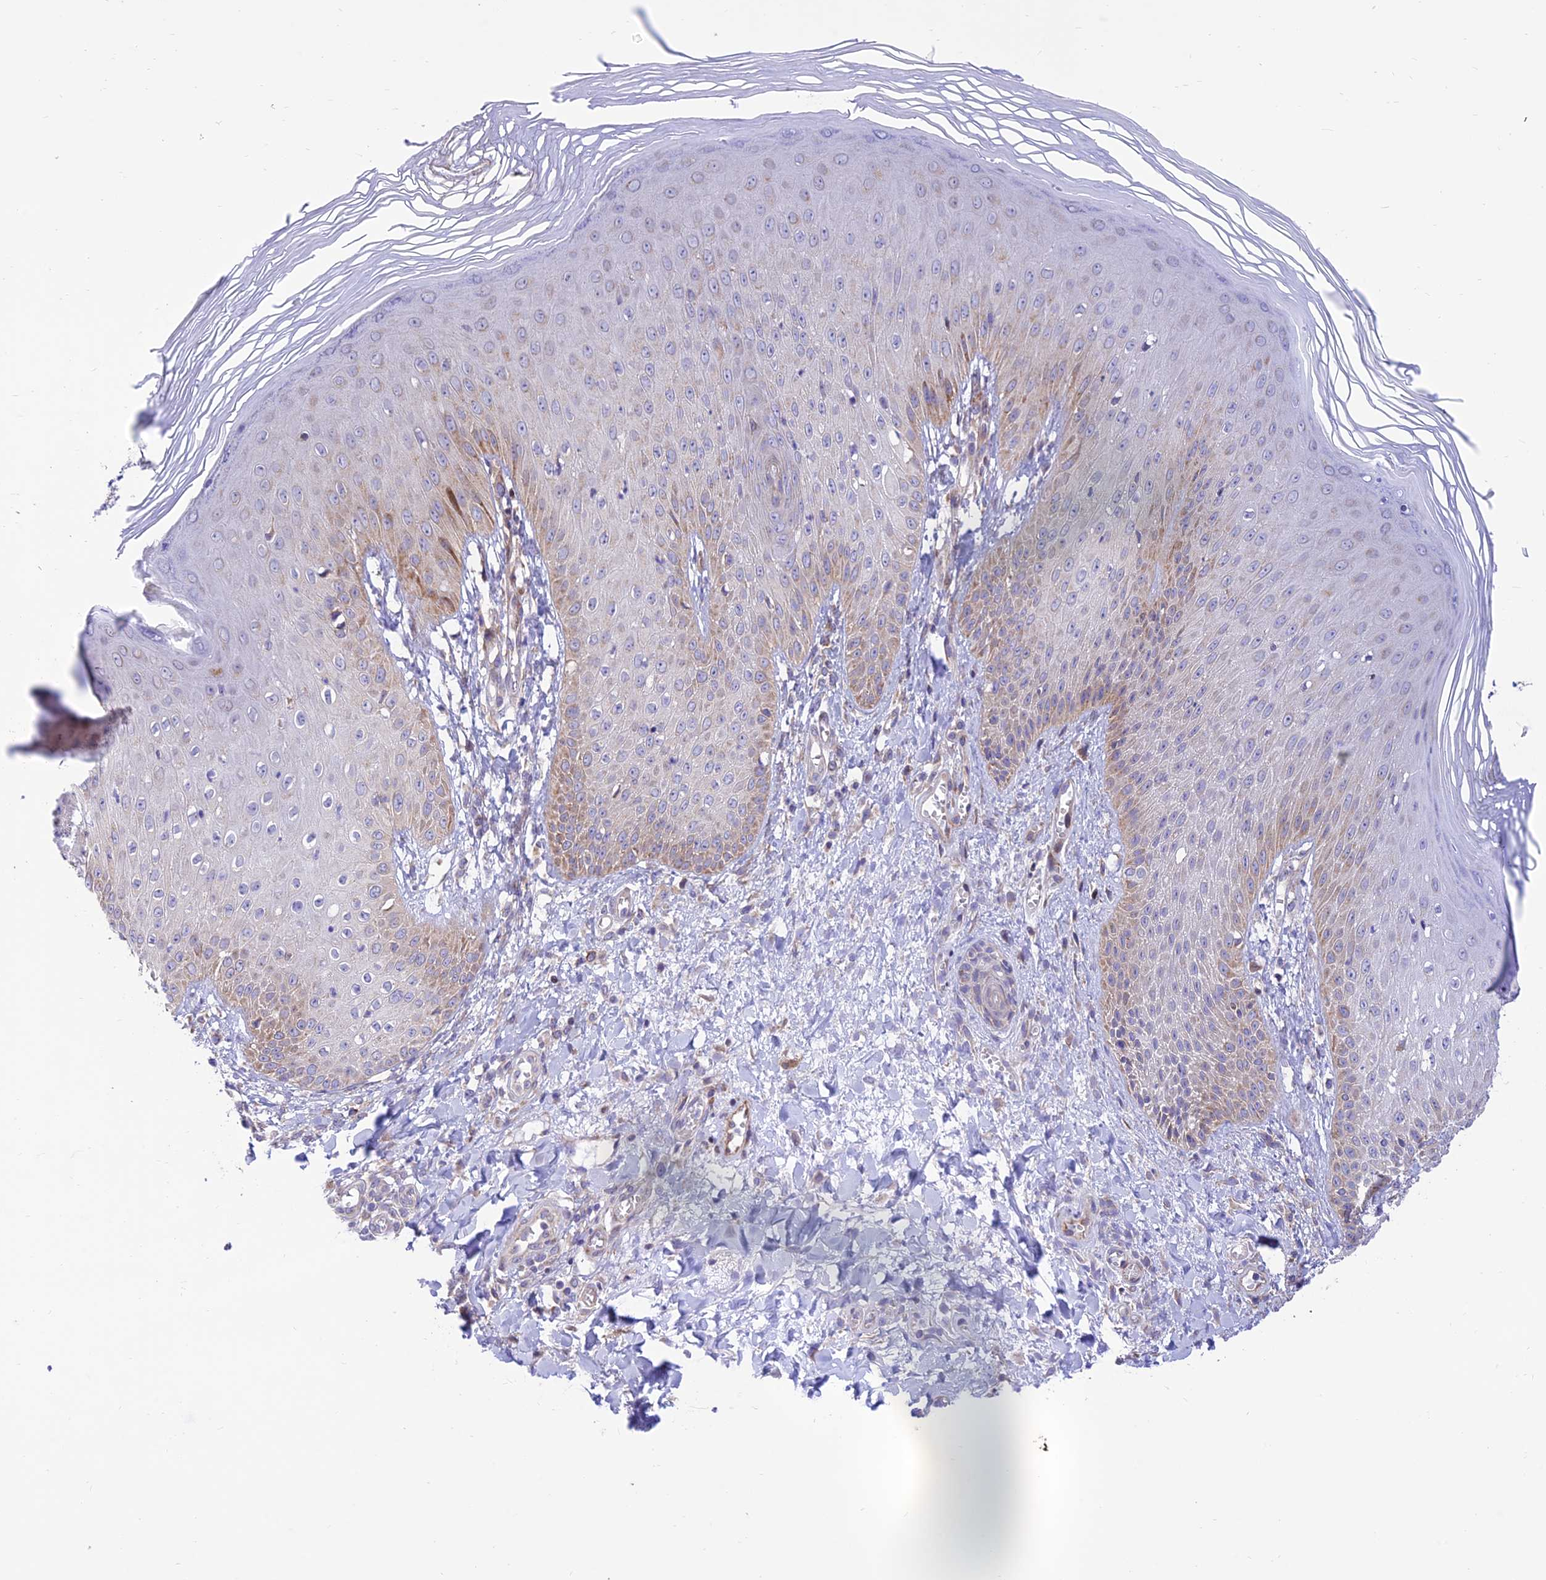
{"staining": {"intensity": "weak", "quantity": "<25%", "location": "cytoplasmic/membranous"}, "tissue": "skin", "cell_type": "Epidermal cells", "image_type": "normal", "snomed": [{"axis": "morphology", "description": "Normal tissue, NOS"}, {"axis": "morphology", "description": "Inflammation, NOS"}, {"axis": "topography", "description": "Soft tissue"}, {"axis": "topography", "description": "Anal"}], "caption": "The immunohistochemistry (IHC) photomicrograph has no significant expression in epidermal cells of skin.", "gene": "FAM186B", "patient": {"sex": "female", "age": 15}}